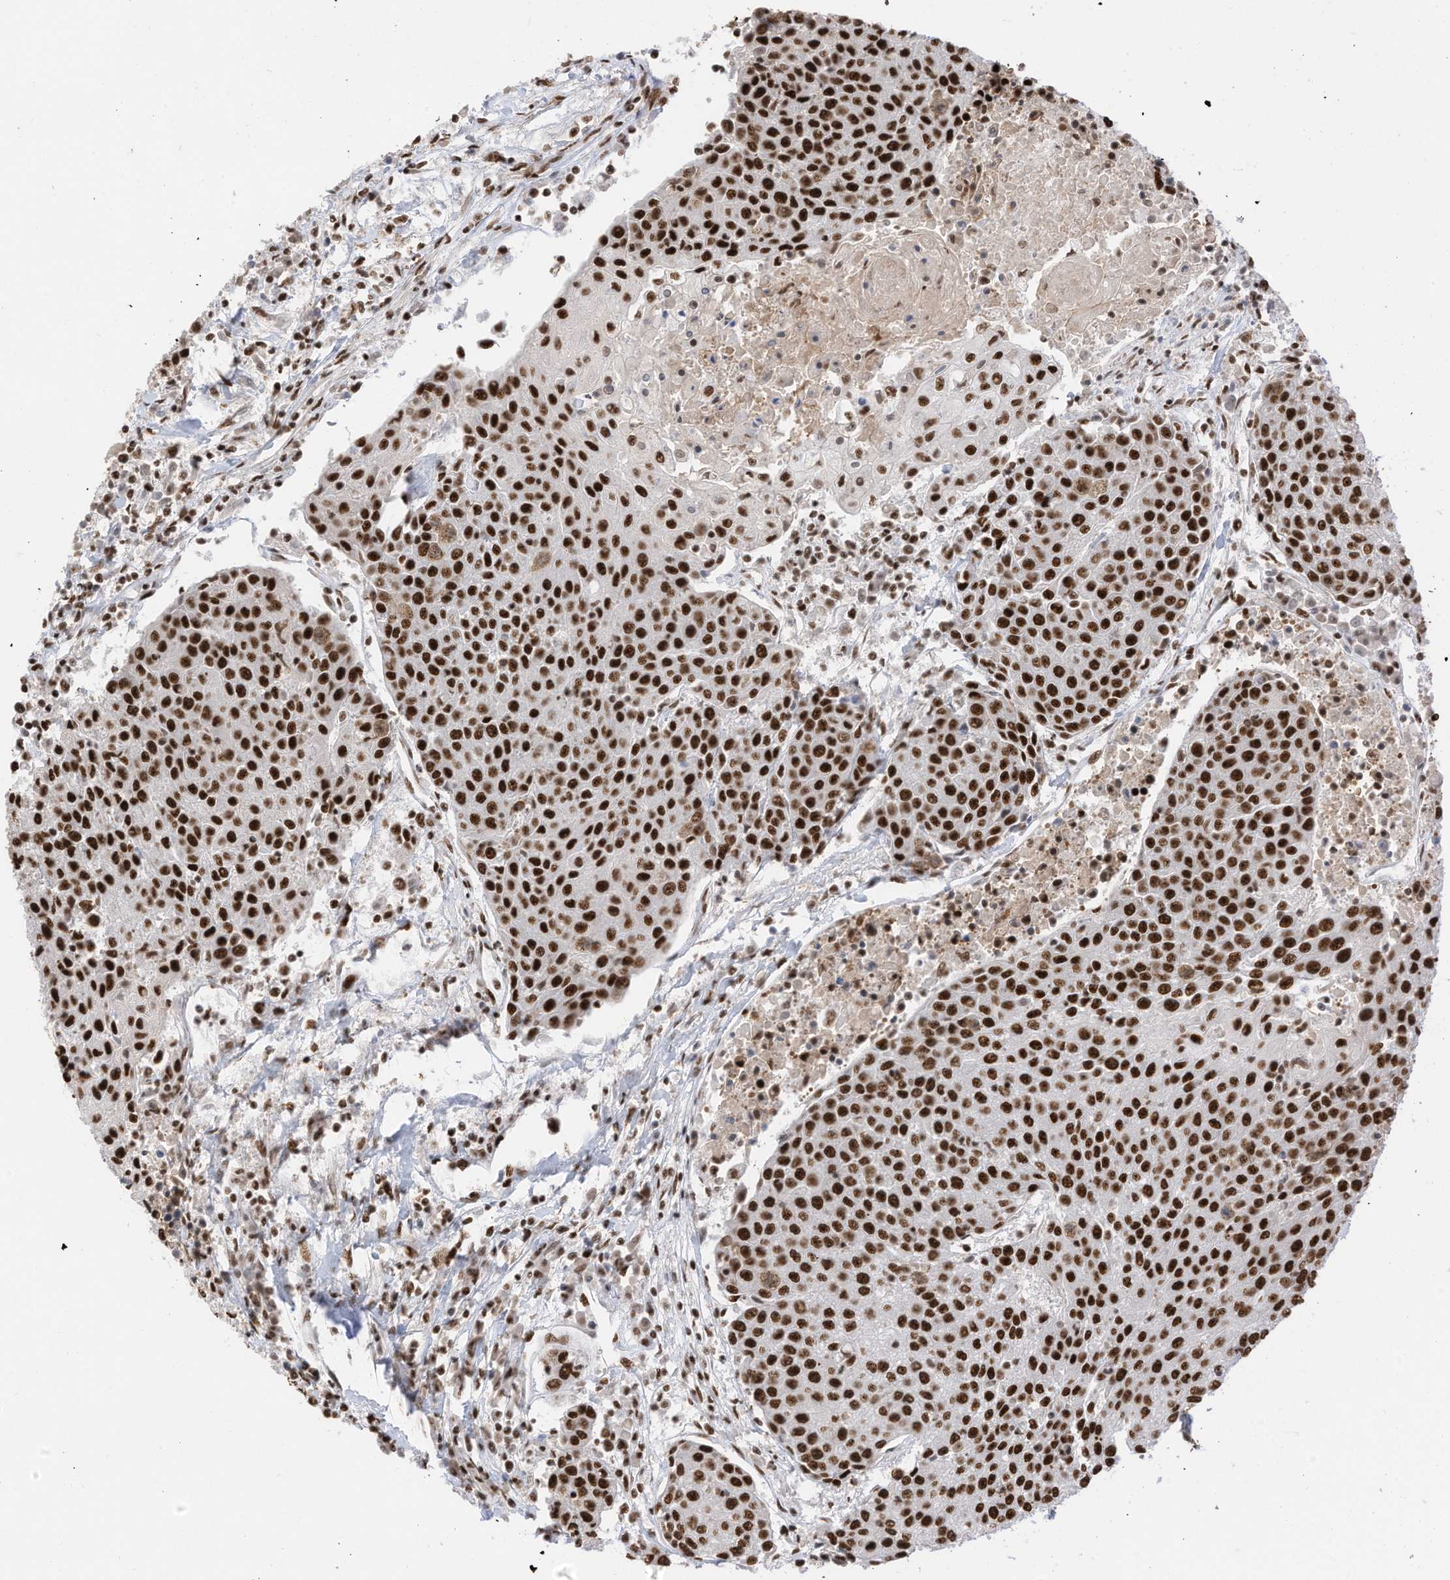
{"staining": {"intensity": "strong", "quantity": ">75%", "location": "nuclear"}, "tissue": "urothelial cancer", "cell_type": "Tumor cells", "image_type": "cancer", "snomed": [{"axis": "morphology", "description": "Urothelial carcinoma, High grade"}, {"axis": "topography", "description": "Urinary bladder"}], "caption": "Protein positivity by immunohistochemistry reveals strong nuclear staining in approximately >75% of tumor cells in urothelial cancer. (DAB IHC, brown staining for protein, blue staining for nuclei).", "gene": "SF3A3", "patient": {"sex": "female", "age": 85}}